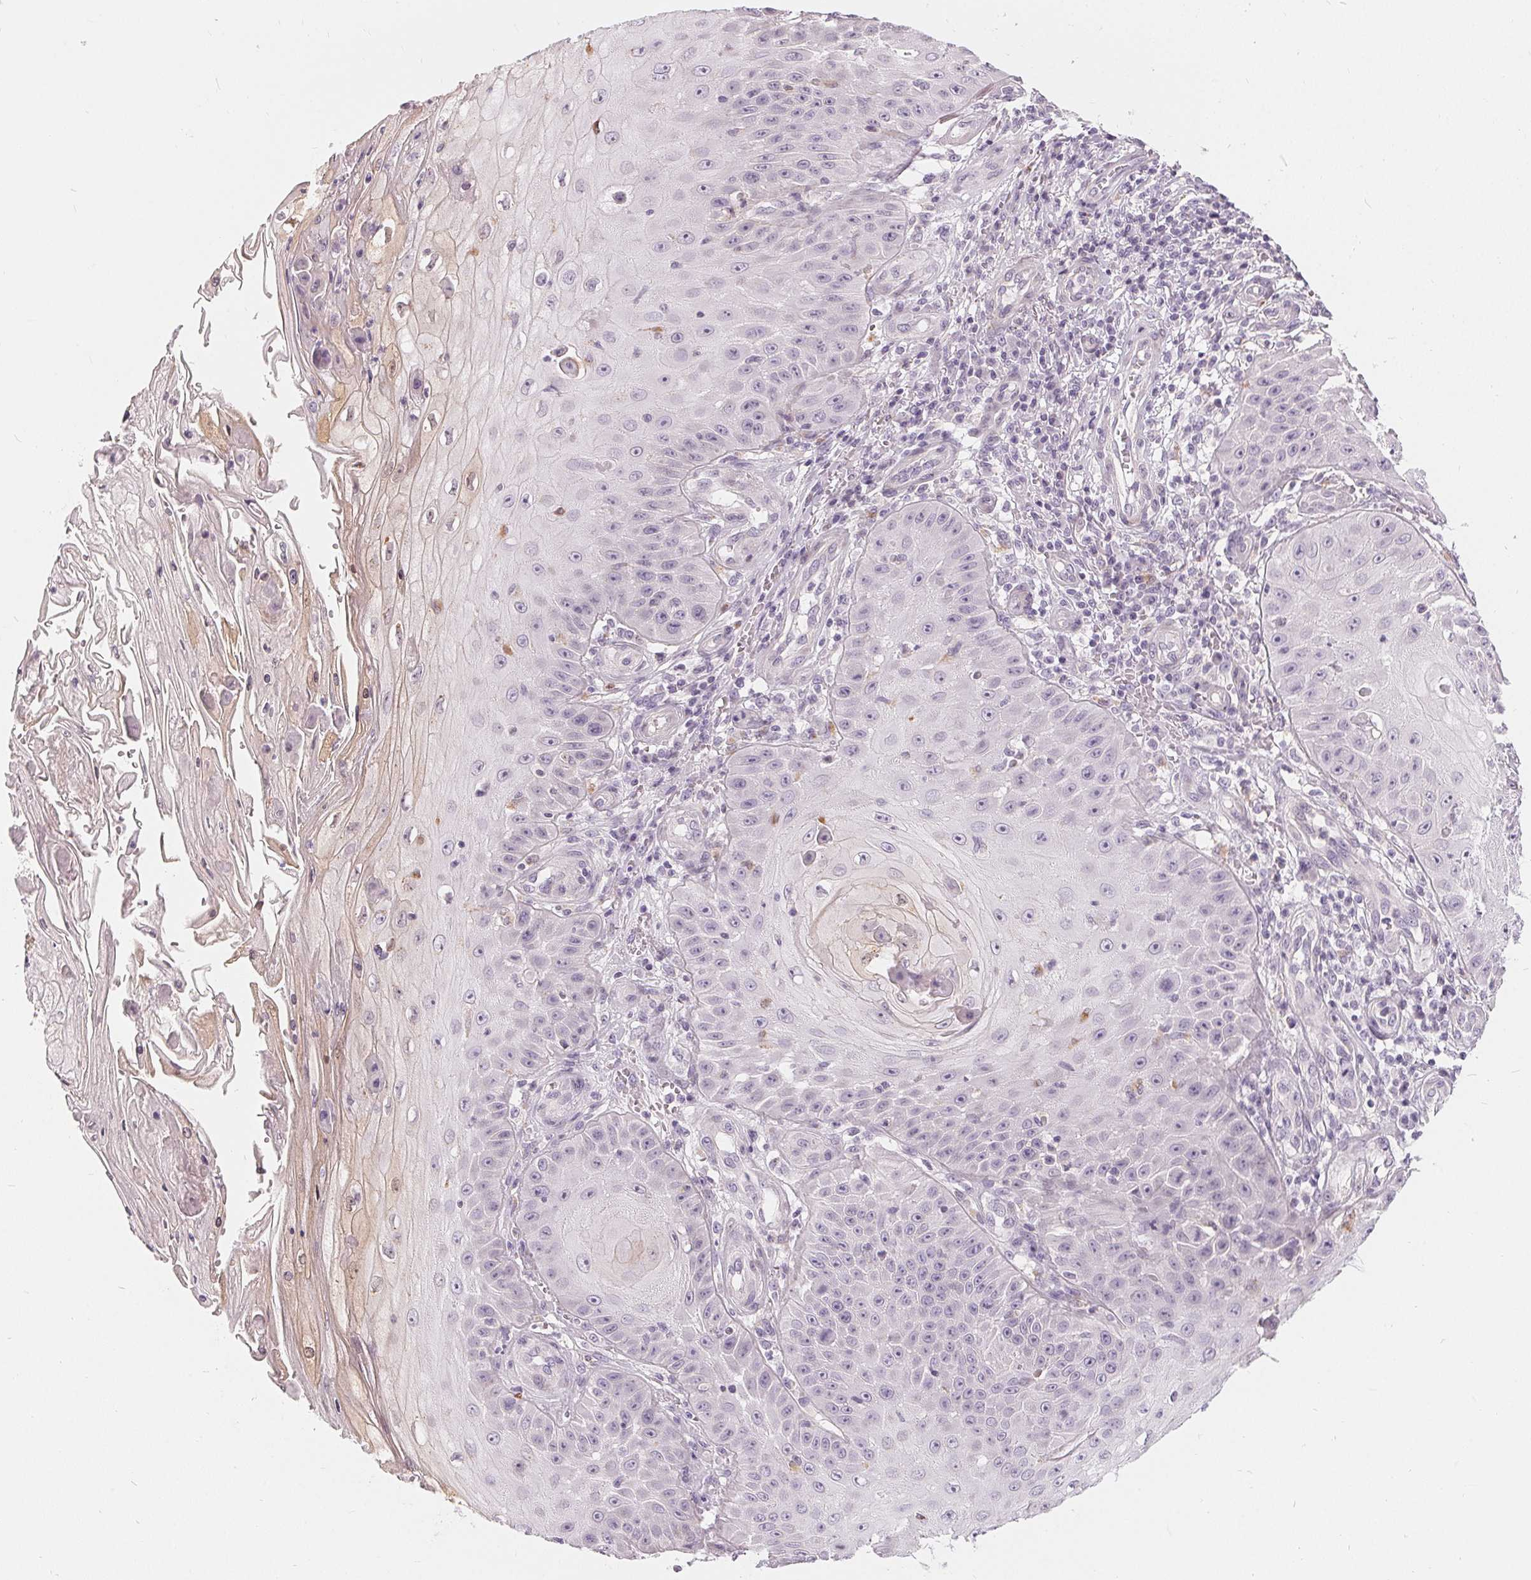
{"staining": {"intensity": "negative", "quantity": "none", "location": "none"}, "tissue": "skin cancer", "cell_type": "Tumor cells", "image_type": "cancer", "snomed": [{"axis": "morphology", "description": "Squamous cell carcinoma, NOS"}, {"axis": "topography", "description": "Skin"}], "caption": "Tumor cells show no significant protein positivity in skin cancer (squamous cell carcinoma).", "gene": "HOPX", "patient": {"sex": "male", "age": 70}}